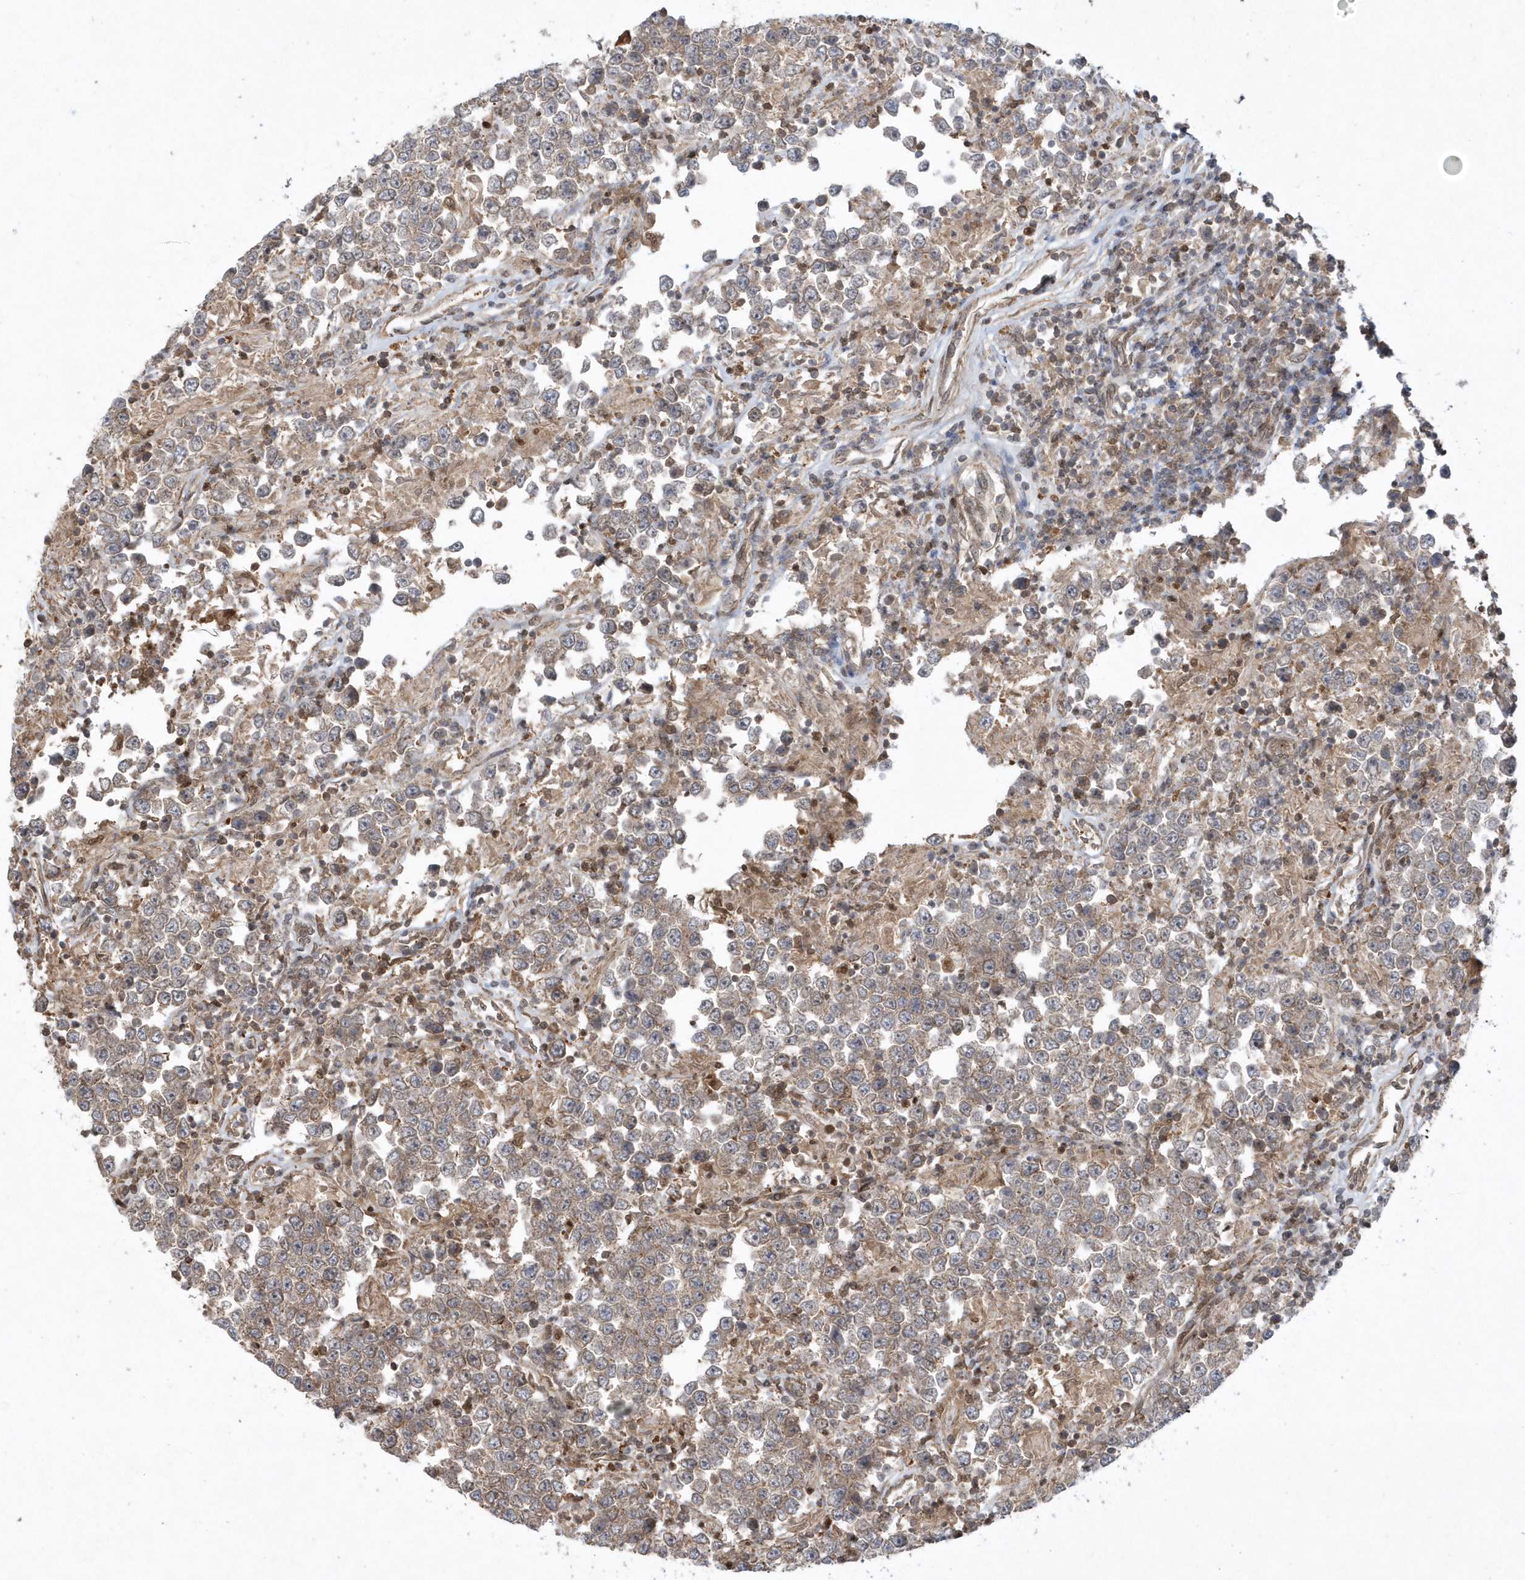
{"staining": {"intensity": "weak", "quantity": "25%-75%", "location": "cytoplasmic/membranous"}, "tissue": "testis cancer", "cell_type": "Tumor cells", "image_type": "cancer", "snomed": [{"axis": "morphology", "description": "Normal tissue, NOS"}, {"axis": "morphology", "description": "Urothelial carcinoma, High grade"}, {"axis": "morphology", "description": "Seminoma, NOS"}, {"axis": "morphology", "description": "Carcinoma, Embryonal, NOS"}, {"axis": "topography", "description": "Urinary bladder"}, {"axis": "topography", "description": "Testis"}], "caption": "The photomicrograph displays staining of testis high-grade urothelial carcinoma, revealing weak cytoplasmic/membranous protein positivity (brown color) within tumor cells. The protein of interest is stained brown, and the nuclei are stained in blue (DAB IHC with brightfield microscopy, high magnification).", "gene": "ACYP1", "patient": {"sex": "male", "age": 41}}